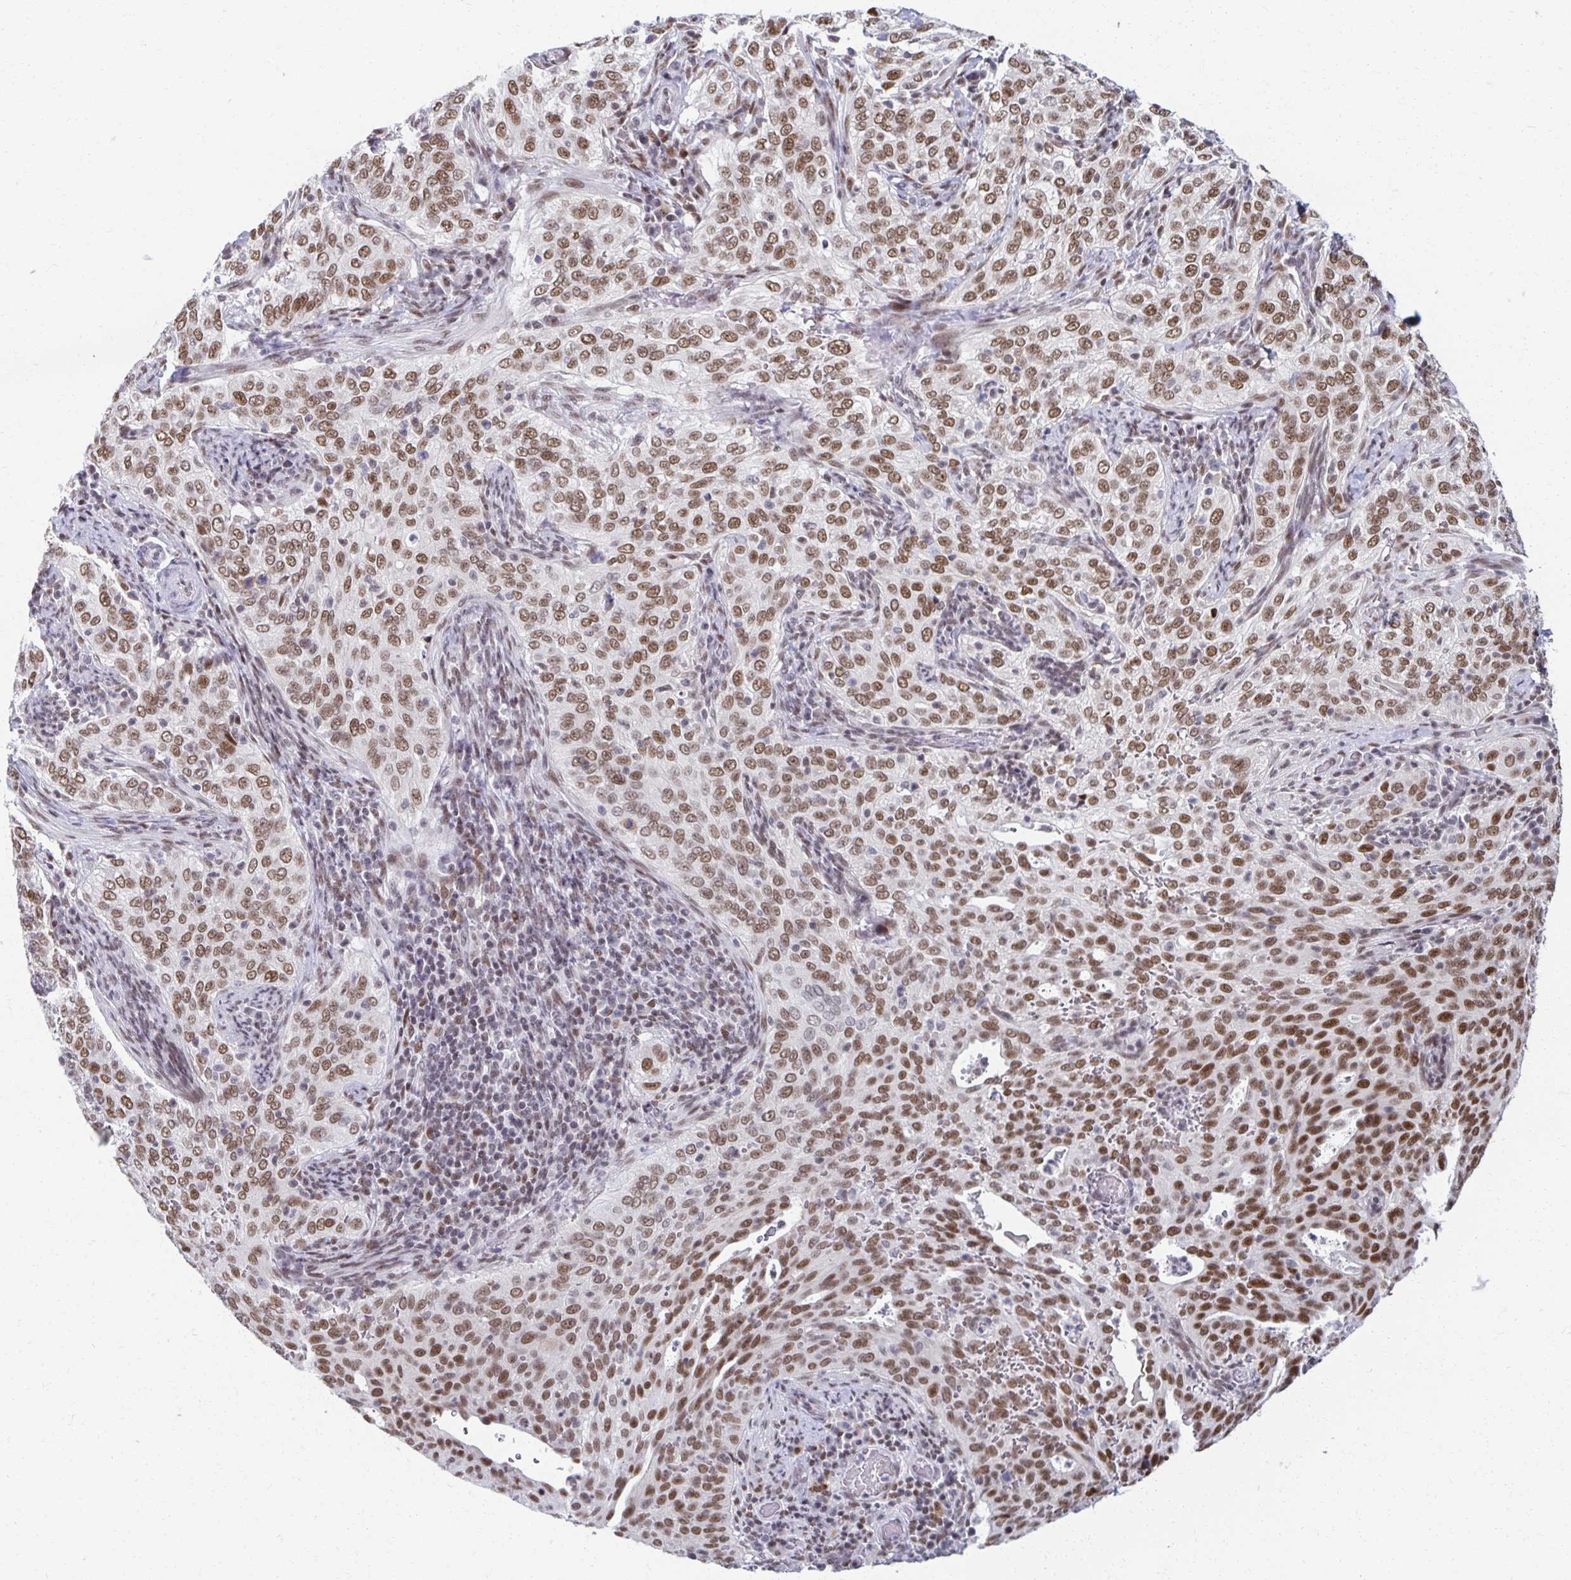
{"staining": {"intensity": "moderate", "quantity": ">75%", "location": "nuclear"}, "tissue": "cervical cancer", "cell_type": "Tumor cells", "image_type": "cancer", "snomed": [{"axis": "morphology", "description": "Squamous cell carcinoma, NOS"}, {"axis": "topography", "description": "Cervix"}], "caption": "Protein staining by IHC displays moderate nuclear staining in about >75% of tumor cells in cervical cancer (squamous cell carcinoma). (DAB (3,3'-diaminobenzidine) = brown stain, brightfield microscopy at high magnification).", "gene": "IRF7", "patient": {"sex": "female", "age": 38}}